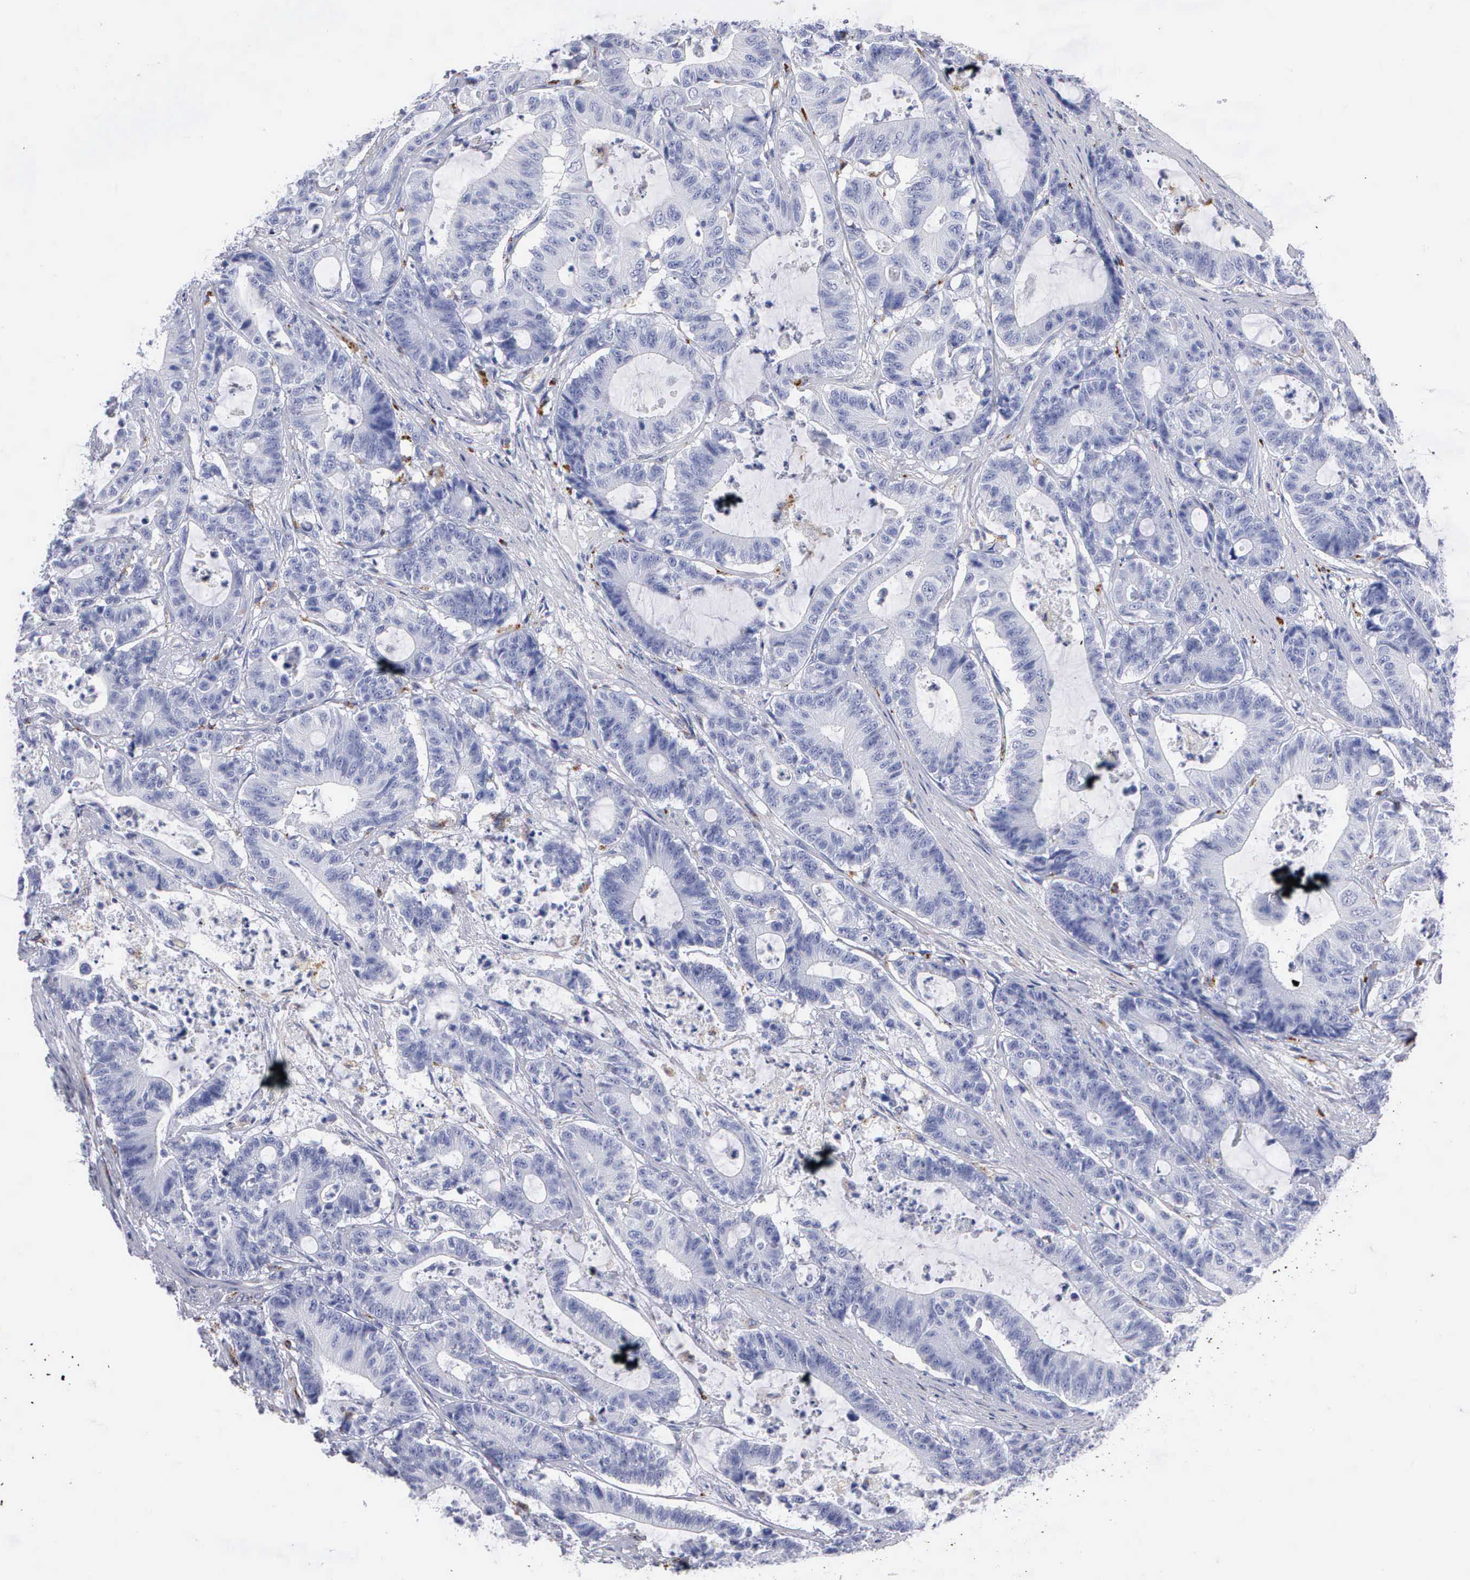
{"staining": {"intensity": "negative", "quantity": "none", "location": "none"}, "tissue": "colorectal cancer", "cell_type": "Tumor cells", "image_type": "cancer", "snomed": [{"axis": "morphology", "description": "Adenocarcinoma, NOS"}, {"axis": "topography", "description": "Colon"}], "caption": "This is a micrograph of immunohistochemistry (IHC) staining of adenocarcinoma (colorectal), which shows no staining in tumor cells. (Immunohistochemistry (ihc), brightfield microscopy, high magnification).", "gene": "CTSL", "patient": {"sex": "female", "age": 84}}